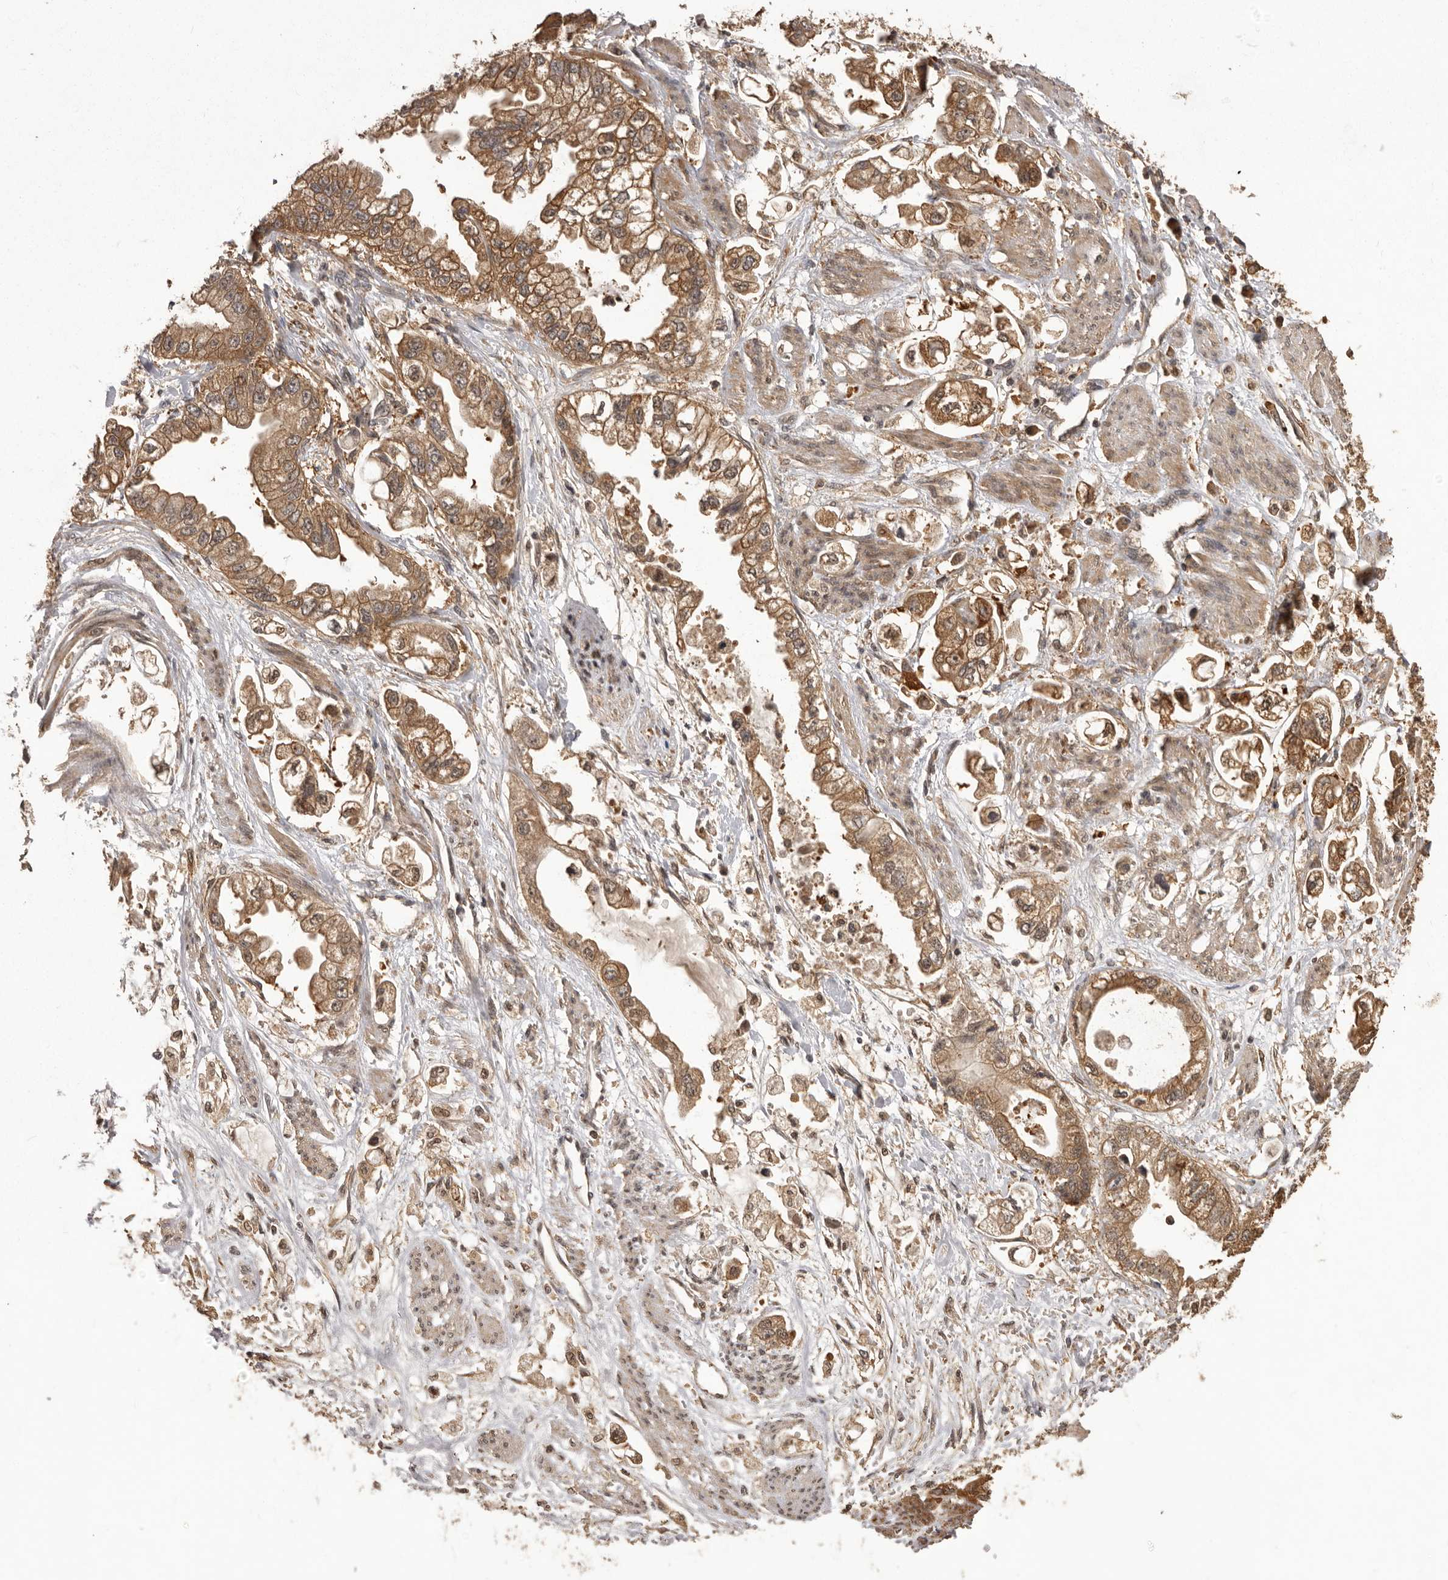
{"staining": {"intensity": "moderate", "quantity": ">75%", "location": "cytoplasmic/membranous"}, "tissue": "stomach cancer", "cell_type": "Tumor cells", "image_type": "cancer", "snomed": [{"axis": "morphology", "description": "Adenocarcinoma, NOS"}, {"axis": "topography", "description": "Stomach"}], "caption": "Protein expression analysis of human stomach cancer (adenocarcinoma) reveals moderate cytoplasmic/membranous staining in approximately >75% of tumor cells.", "gene": "SLC22A3", "patient": {"sex": "male", "age": 62}}